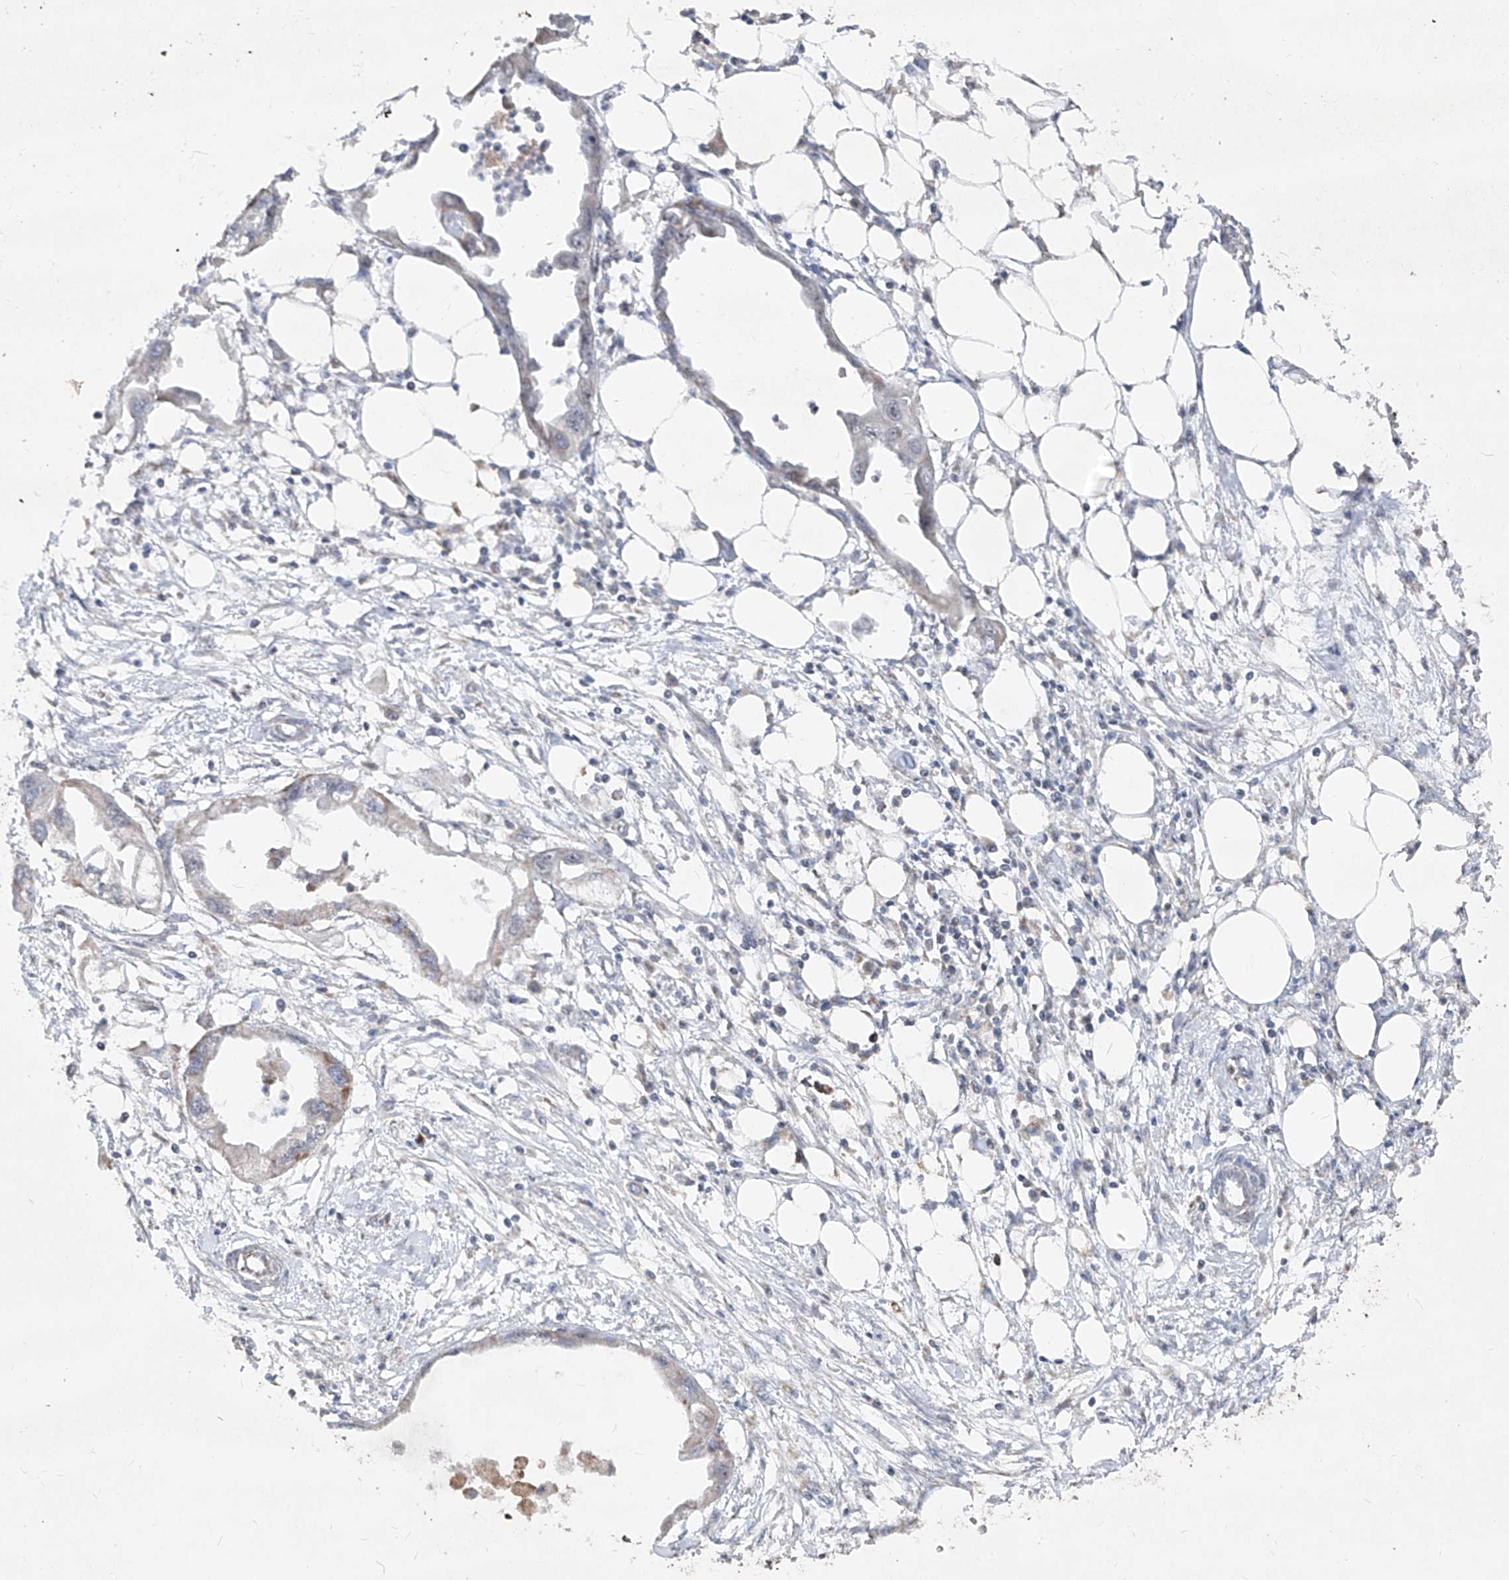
{"staining": {"intensity": "weak", "quantity": "25%-75%", "location": "cytoplasmic/membranous"}, "tissue": "endometrial cancer", "cell_type": "Tumor cells", "image_type": "cancer", "snomed": [{"axis": "morphology", "description": "Adenocarcinoma, NOS"}, {"axis": "morphology", "description": "Adenocarcinoma, metastatic, NOS"}, {"axis": "topography", "description": "Adipose tissue"}, {"axis": "topography", "description": "Endometrium"}], "caption": "Human endometrial adenocarcinoma stained for a protein (brown) demonstrates weak cytoplasmic/membranous positive staining in approximately 25%-75% of tumor cells.", "gene": "NDUFB3", "patient": {"sex": "female", "age": 67}}